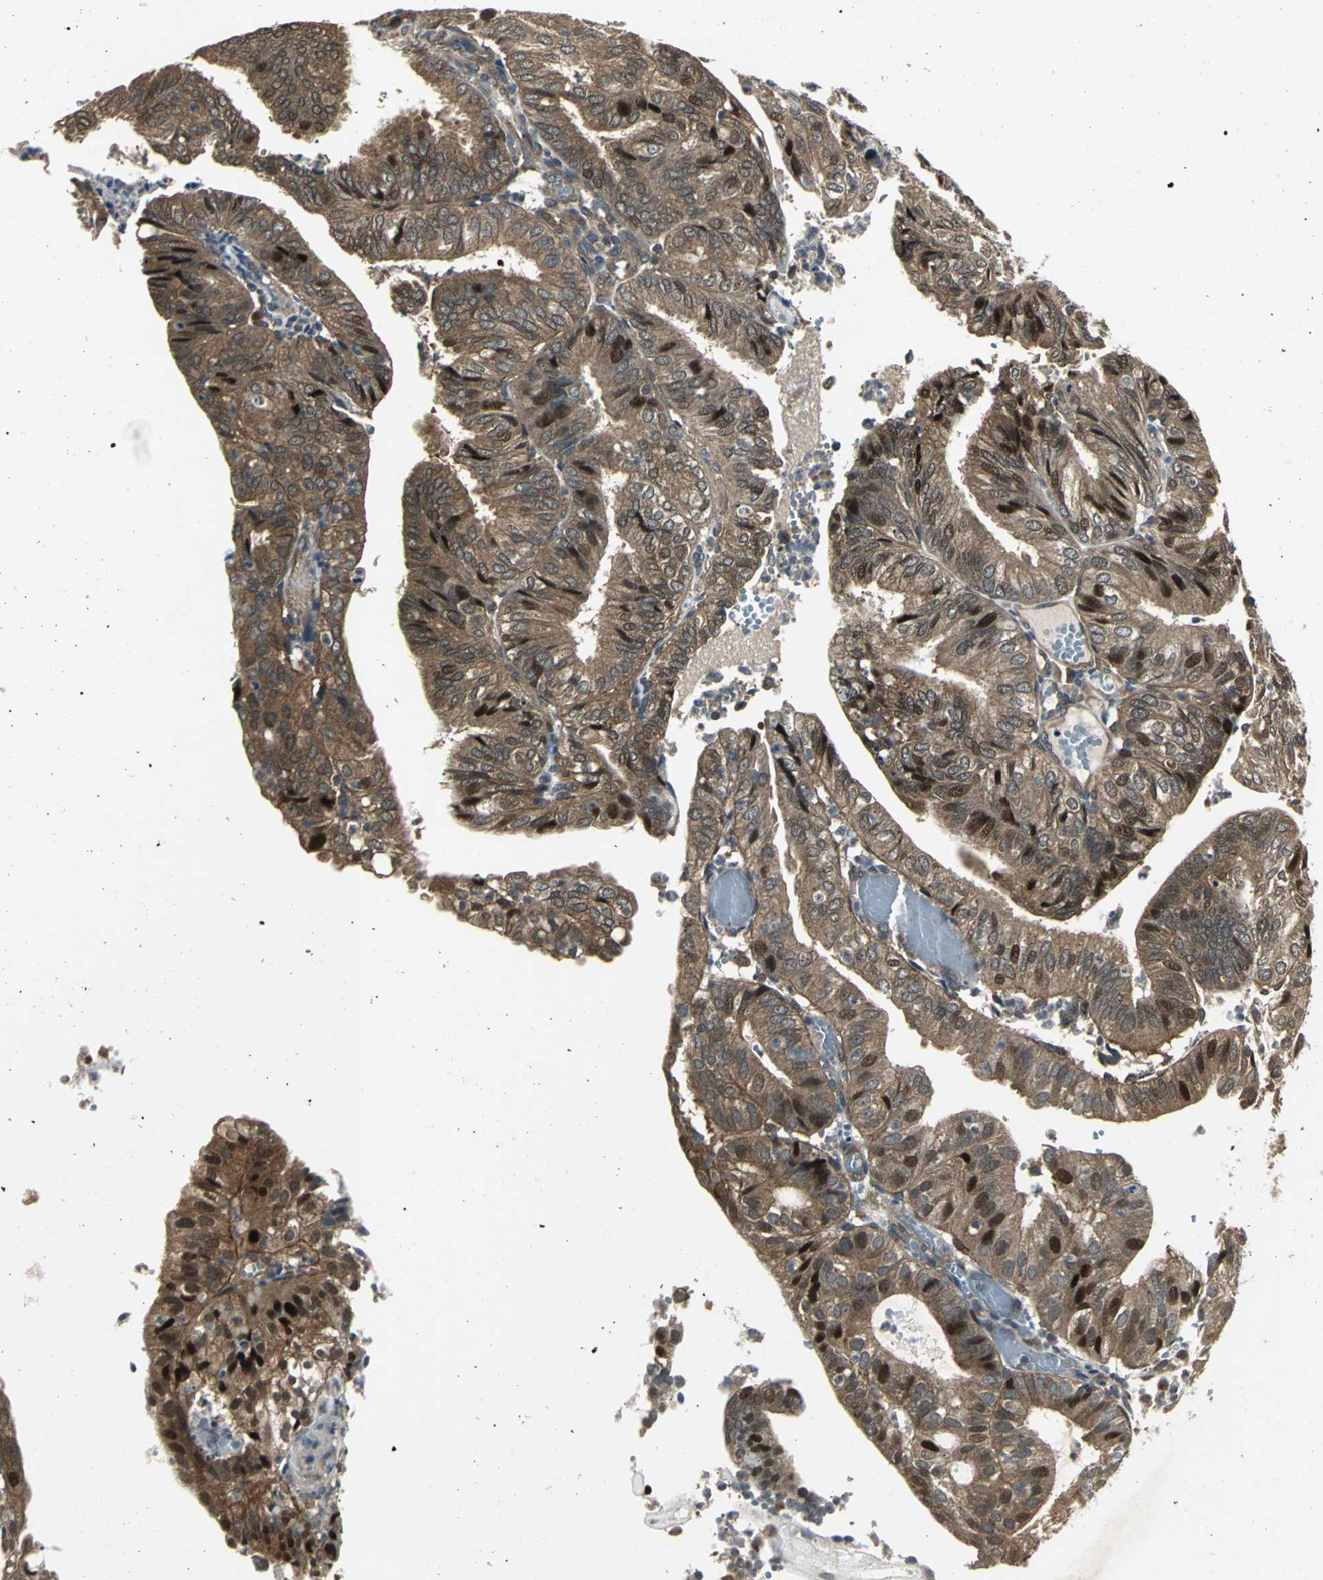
{"staining": {"intensity": "strong", "quantity": ">75%", "location": "cytoplasmic/membranous,nuclear"}, "tissue": "endometrial cancer", "cell_type": "Tumor cells", "image_type": "cancer", "snomed": [{"axis": "morphology", "description": "Adenocarcinoma, NOS"}, {"axis": "topography", "description": "Uterus"}], "caption": "Protein staining of endometrial cancer (adenocarcinoma) tissue reveals strong cytoplasmic/membranous and nuclear expression in approximately >75% of tumor cells.", "gene": "PFDN1", "patient": {"sex": "female", "age": 60}}